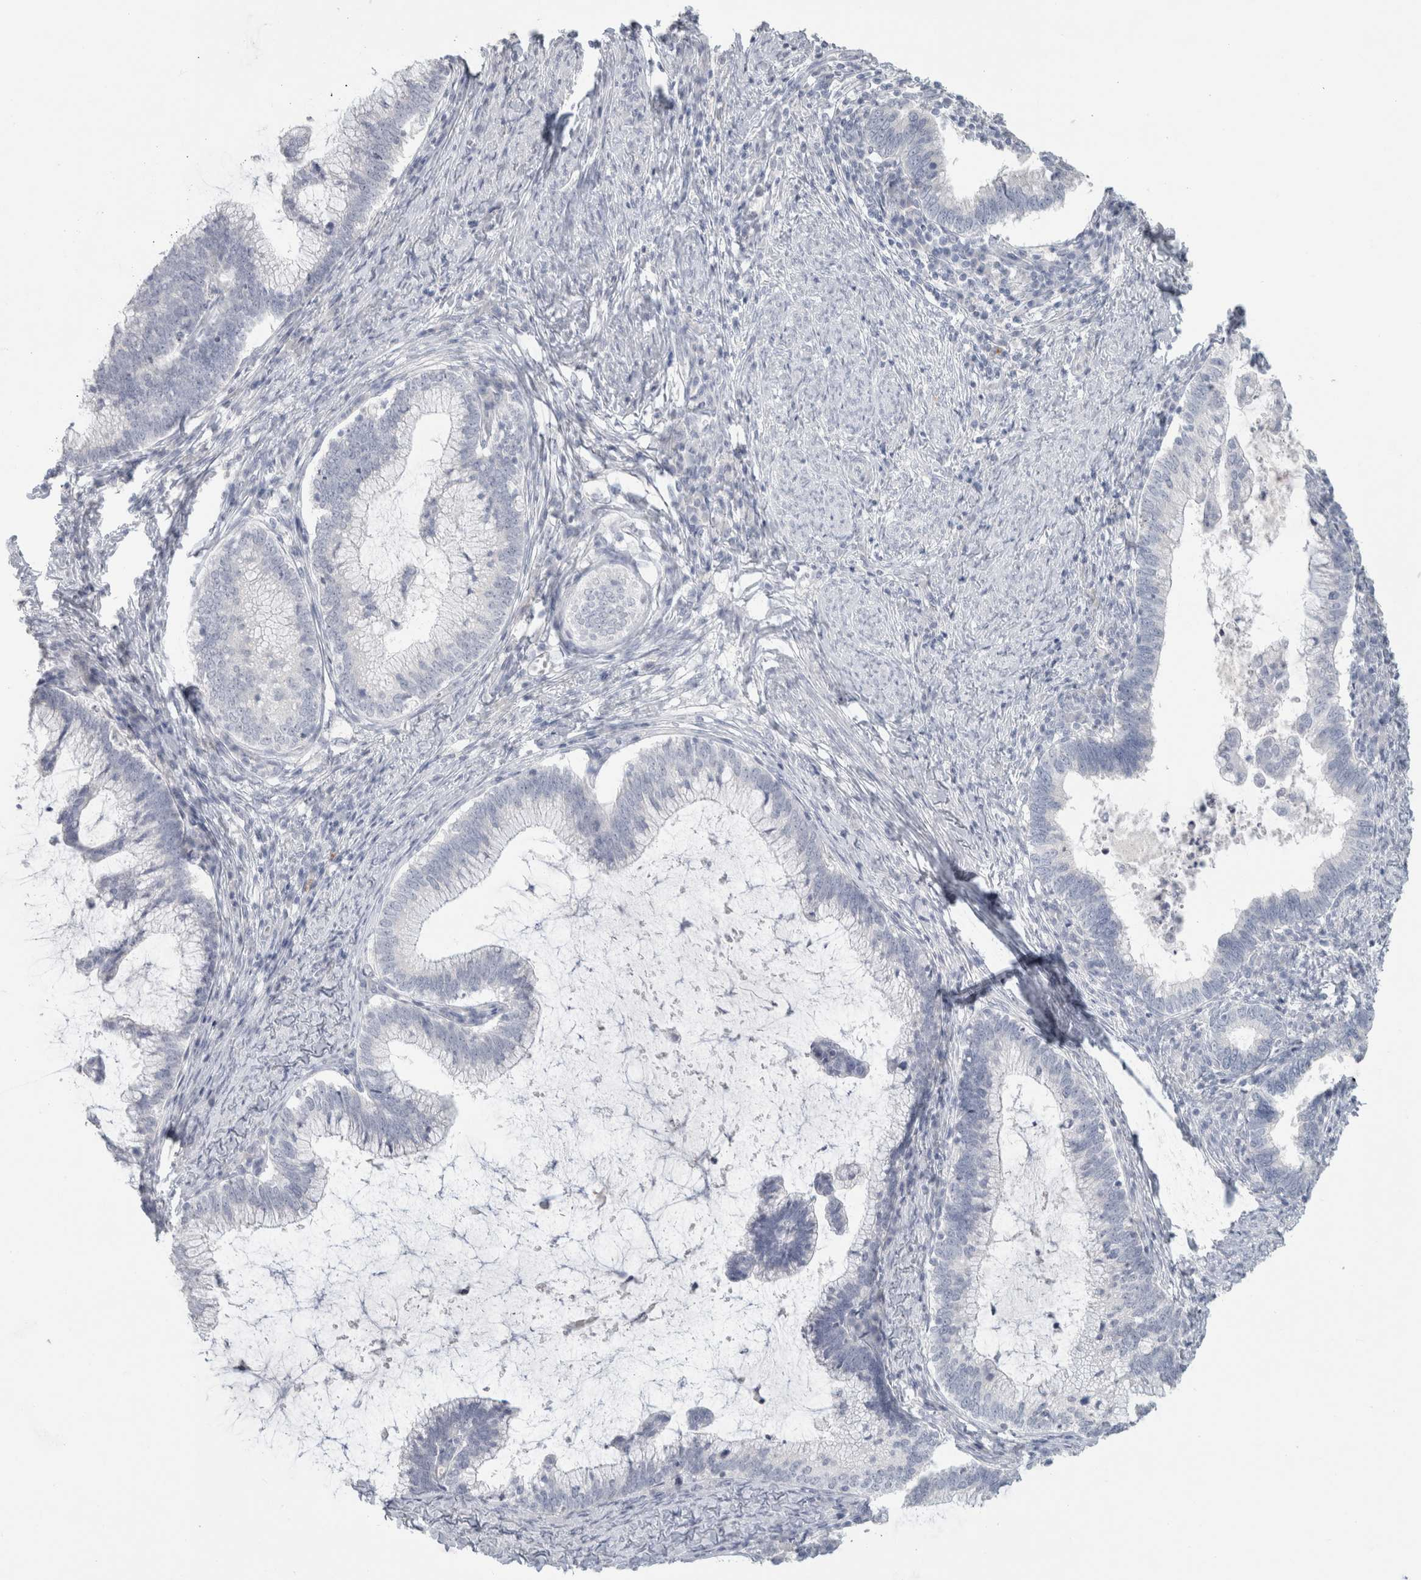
{"staining": {"intensity": "negative", "quantity": "none", "location": "none"}, "tissue": "cervical cancer", "cell_type": "Tumor cells", "image_type": "cancer", "snomed": [{"axis": "morphology", "description": "Adenocarcinoma, NOS"}, {"axis": "topography", "description": "Cervix"}], "caption": "Human cervical cancer (adenocarcinoma) stained for a protein using immunohistochemistry (IHC) shows no staining in tumor cells.", "gene": "SLC6A1", "patient": {"sex": "female", "age": 36}}